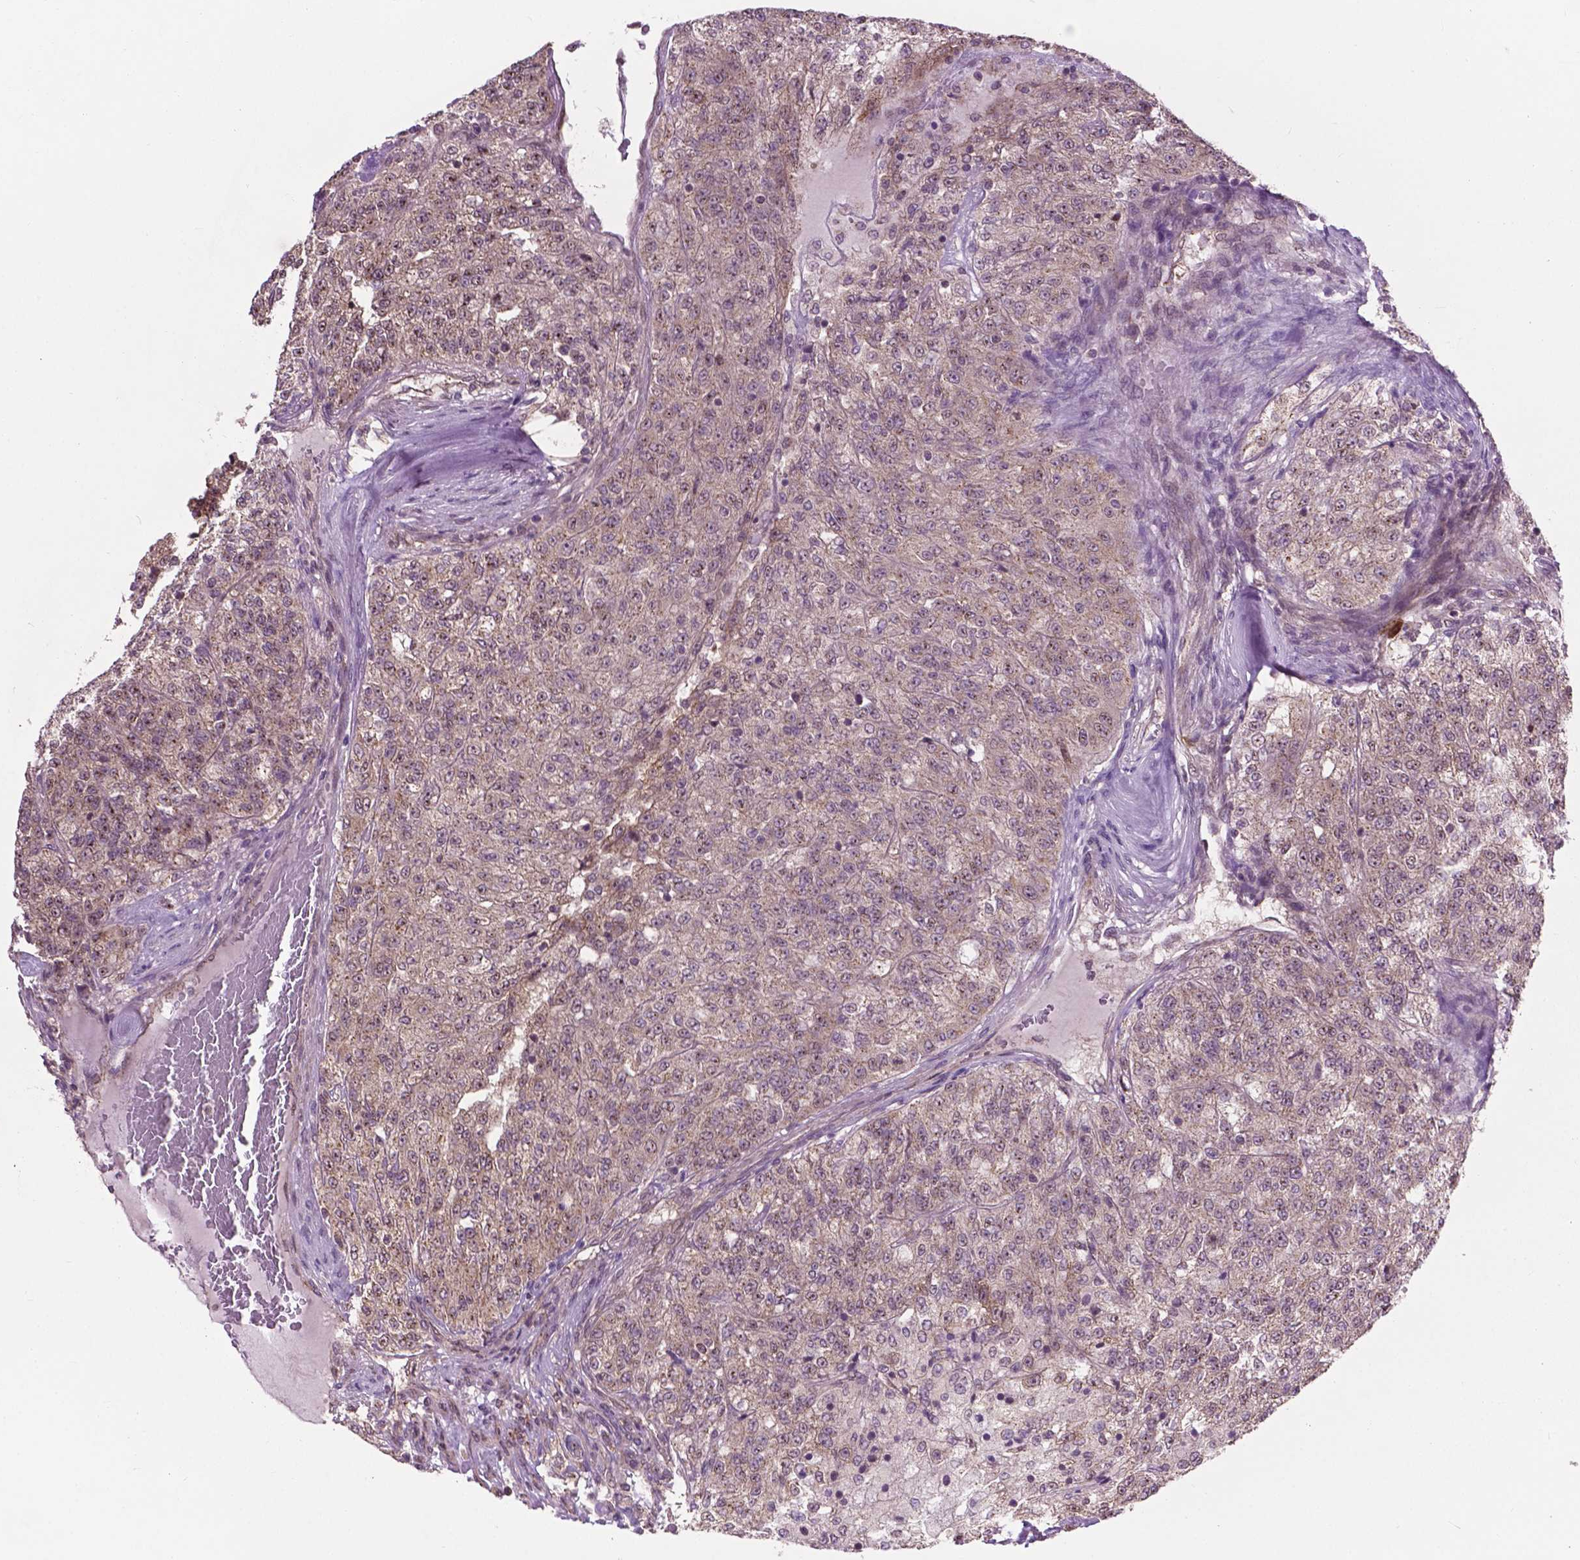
{"staining": {"intensity": "weak", "quantity": "25%-75%", "location": "cytoplasmic/membranous"}, "tissue": "renal cancer", "cell_type": "Tumor cells", "image_type": "cancer", "snomed": [{"axis": "morphology", "description": "Adenocarcinoma, NOS"}, {"axis": "topography", "description": "Kidney"}], "caption": "Immunohistochemistry (IHC) (DAB (3,3'-diaminobenzidine)) staining of renal adenocarcinoma demonstrates weak cytoplasmic/membranous protein expression in about 25%-75% of tumor cells.", "gene": "PPP1CB", "patient": {"sex": "female", "age": 63}}